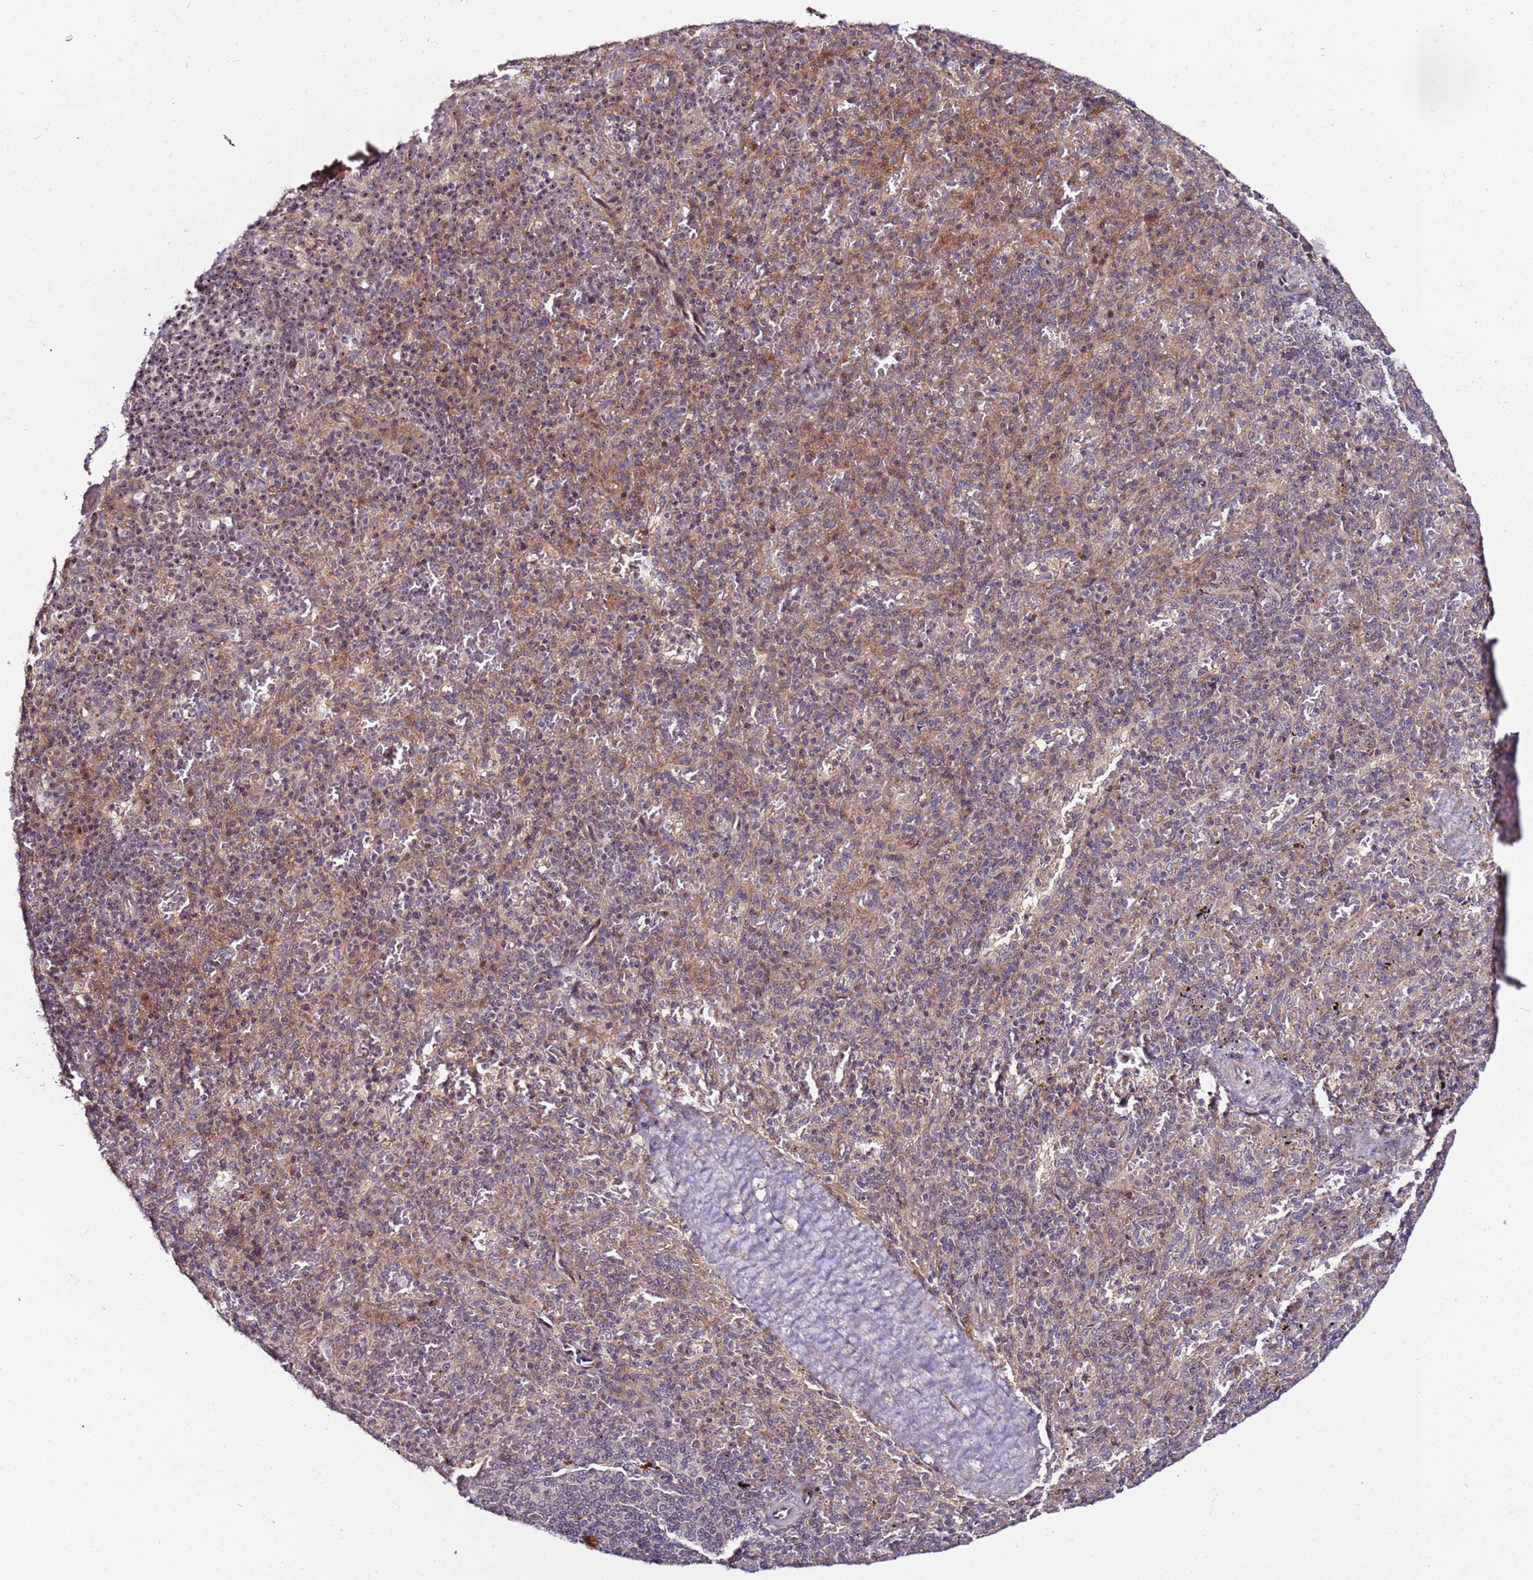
{"staining": {"intensity": "strong", "quantity": "<25%", "location": "cytoplasmic/membranous,nuclear"}, "tissue": "spleen", "cell_type": "Cells in red pulp", "image_type": "normal", "snomed": [{"axis": "morphology", "description": "Normal tissue, NOS"}, {"axis": "topography", "description": "Spleen"}], "caption": "Brown immunohistochemical staining in normal spleen reveals strong cytoplasmic/membranous,nuclear staining in approximately <25% of cells in red pulp. (DAB (3,3'-diaminobenzidine) IHC with brightfield microscopy, high magnification).", "gene": "KRI1", "patient": {"sex": "male", "age": 82}}